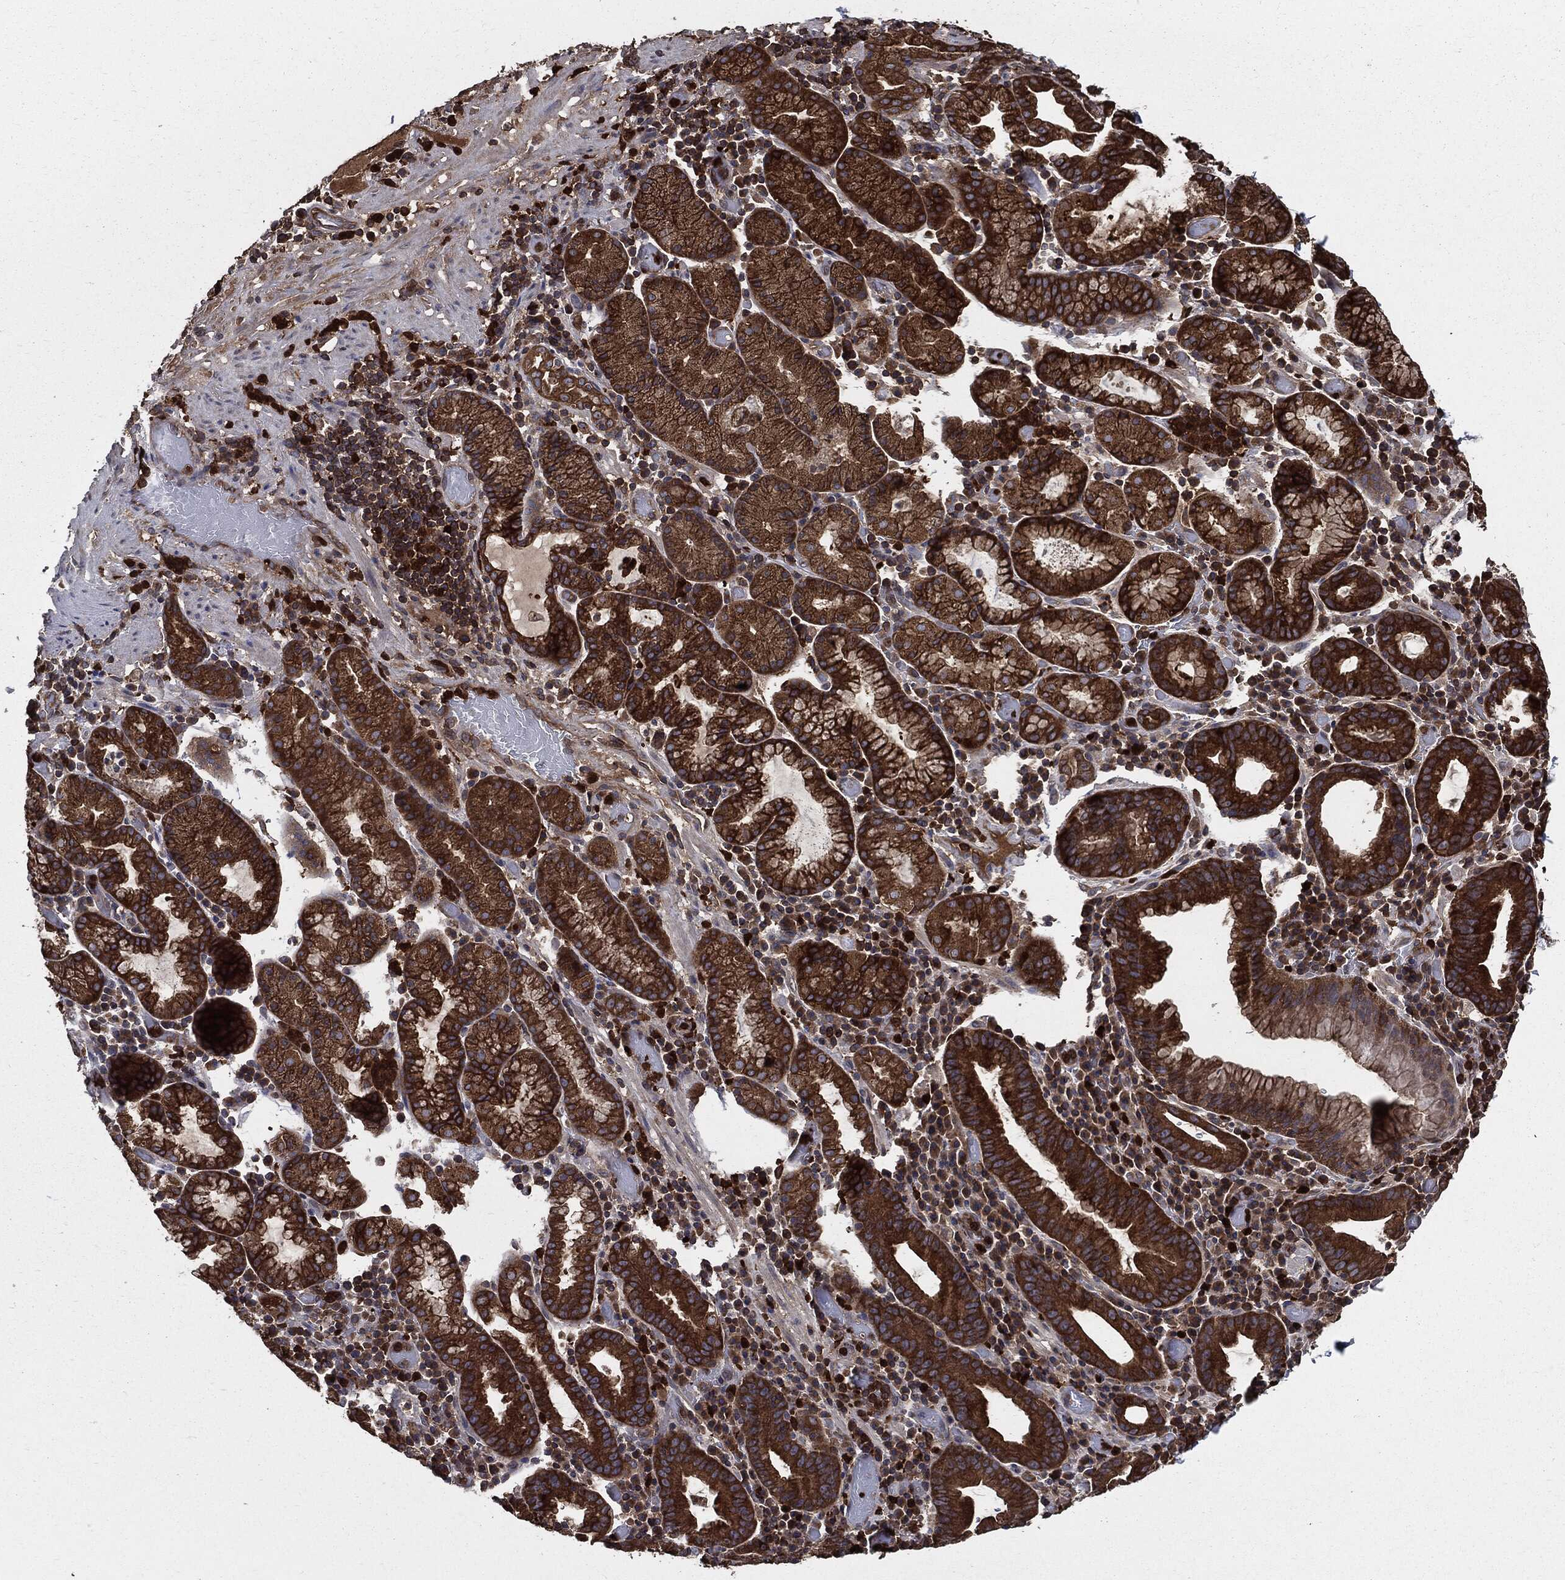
{"staining": {"intensity": "strong", "quantity": ">75%", "location": "cytoplasmic/membranous"}, "tissue": "stomach cancer", "cell_type": "Tumor cells", "image_type": "cancer", "snomed": [{"axis": "morphology", "description": "Adenocarcinoma, NOS"}, {"axis": "topography", "description": "Stomach"}], "caption": "DAB immunohistochemical staining of adenocarcinoma (stomach) exhibits strong cytoplasmic/membranous protein staining in about >75% of tumor cells.", "gene": "PDCD6IP", "patient": {"sex": "male", "age": 79}}